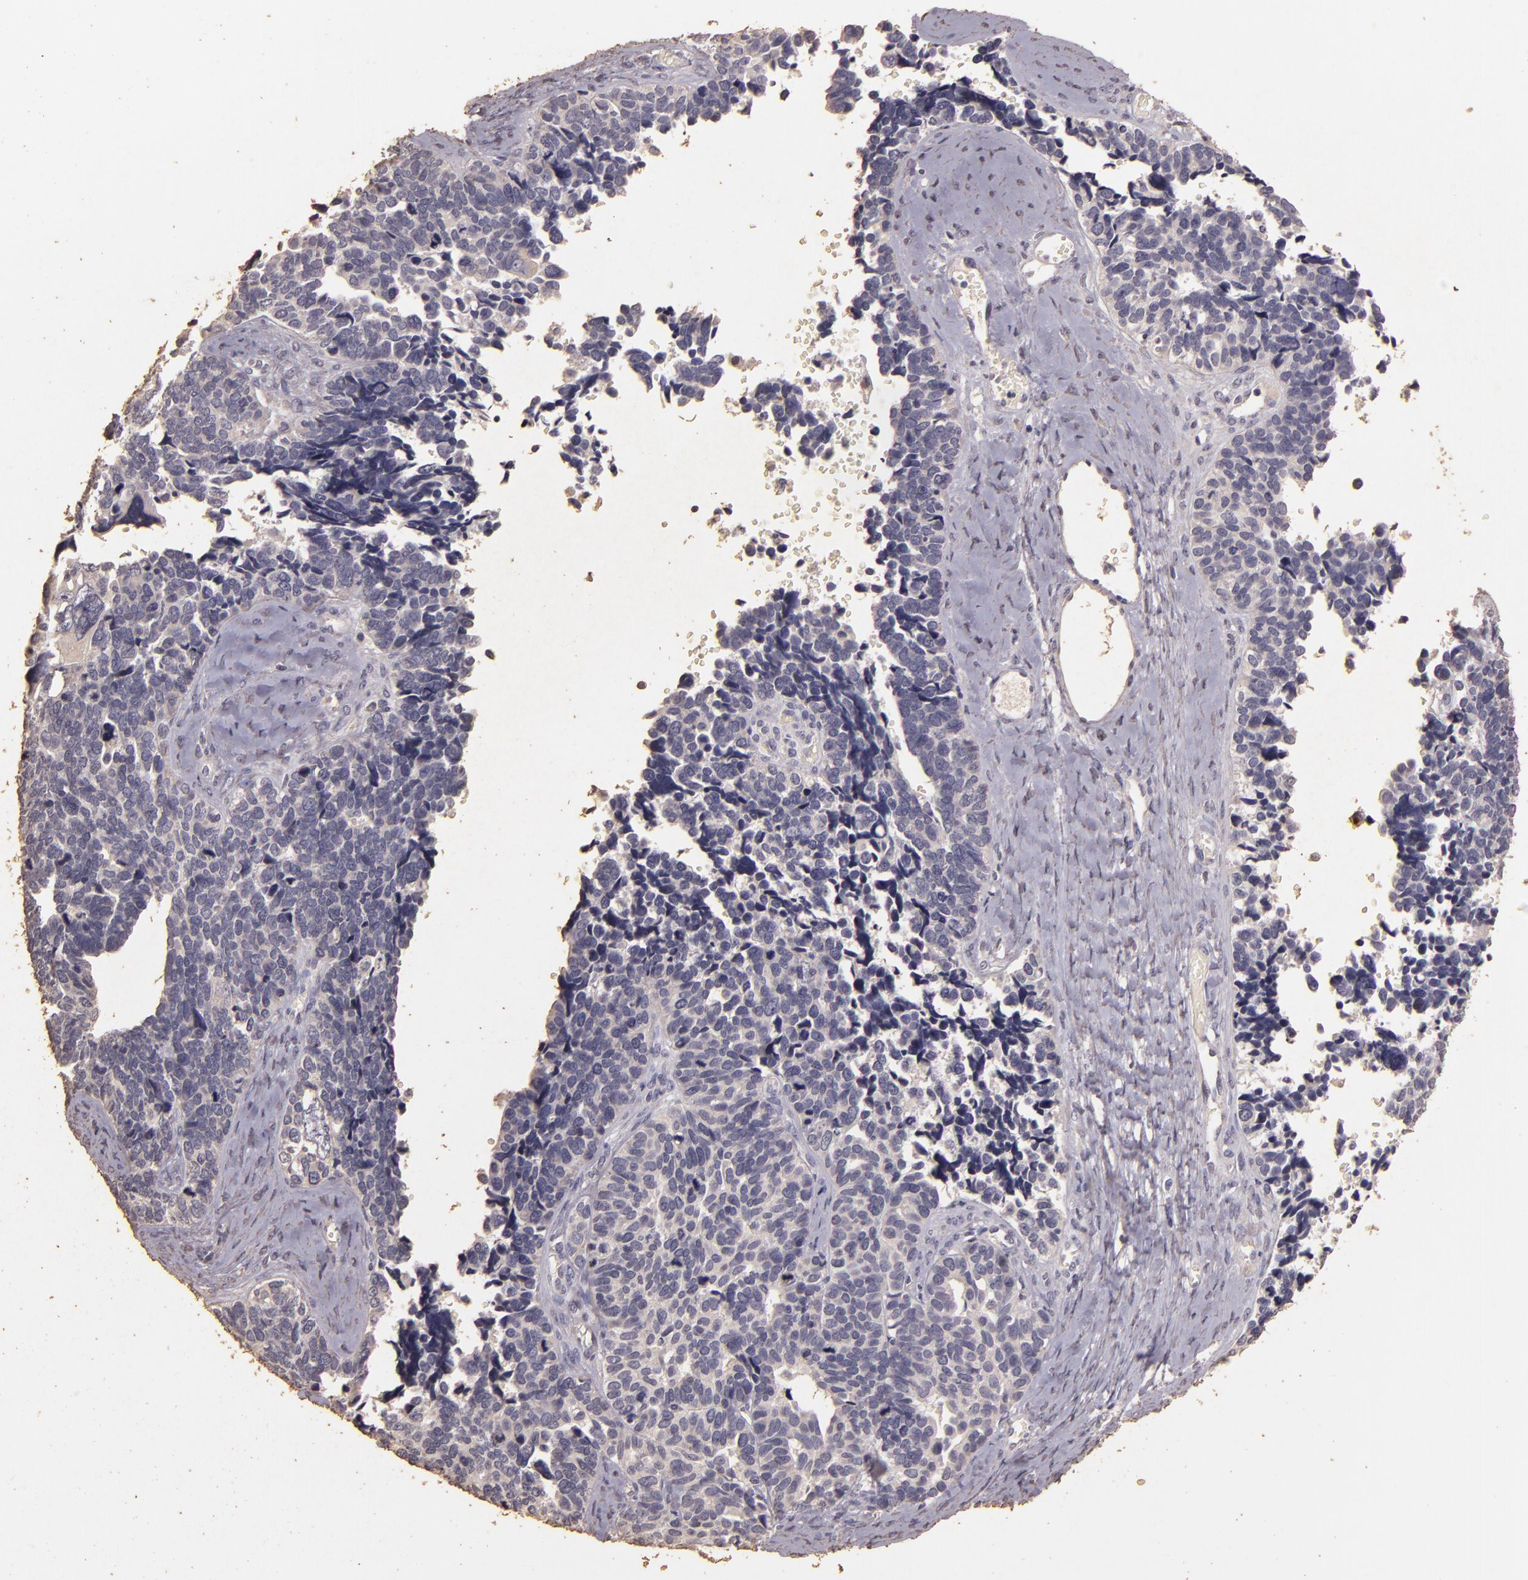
{"staining": {"intensity": "negative", "quantity": "none", "location": "none"}, "tissue": "ovarian cancer", "cell_type": "Tumor cells", "image_type": "cancer", "snomed": [{"axis": "morphology", "description": "Cystadenocarcinoma, serous, NOS"}, {"axis": "topography", "description": "Ovary"}], "caption": "Immunohistochemistry (IHC) image of ovarian cancer stained for a protein (brown), which exhibits no staining in tumor cells.", "gene": "BCL2L13", "patient": {"sex": "female", "age": 77}}